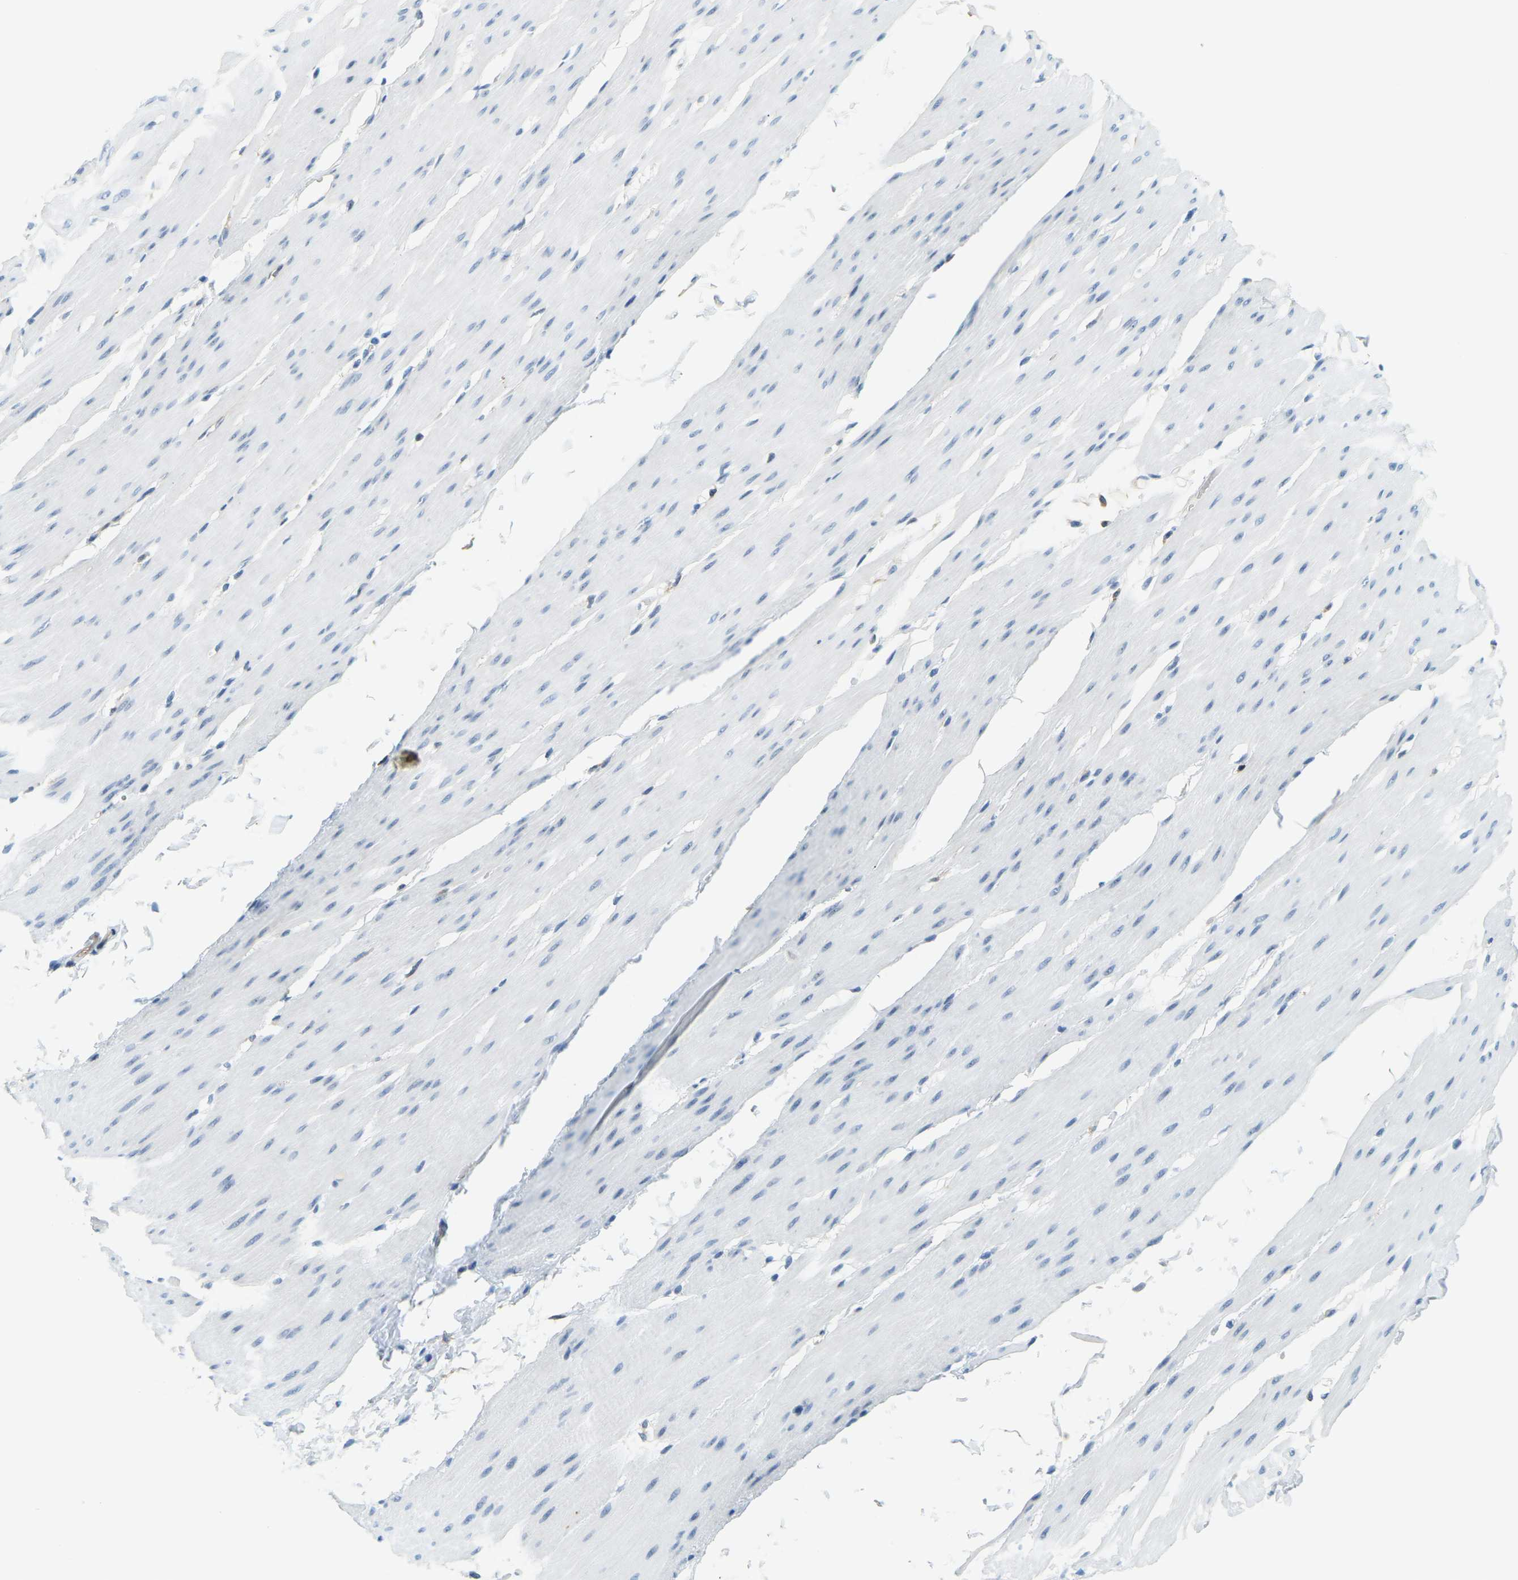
{"staining": {"intensity": "negative", "quantity": "none", "location": "none"}, "tissue": "smooth muscle", "cell_type": "Smooth muscle cells", "image_type": "normal", "snomed": [{"axis": "morphology", "description": "Normal tissue, NOS"}, {"axis": "topography", "description": "Smooth muscle"}, {"axis": "topography", "description": "Colon"}], "caption": "A micrograph of smooth muscle stained for a protein demonstrates no brown staining in smooth muscle cells.", "gene": "RRP1", "patient": {"sex": "male", "age": 67}}